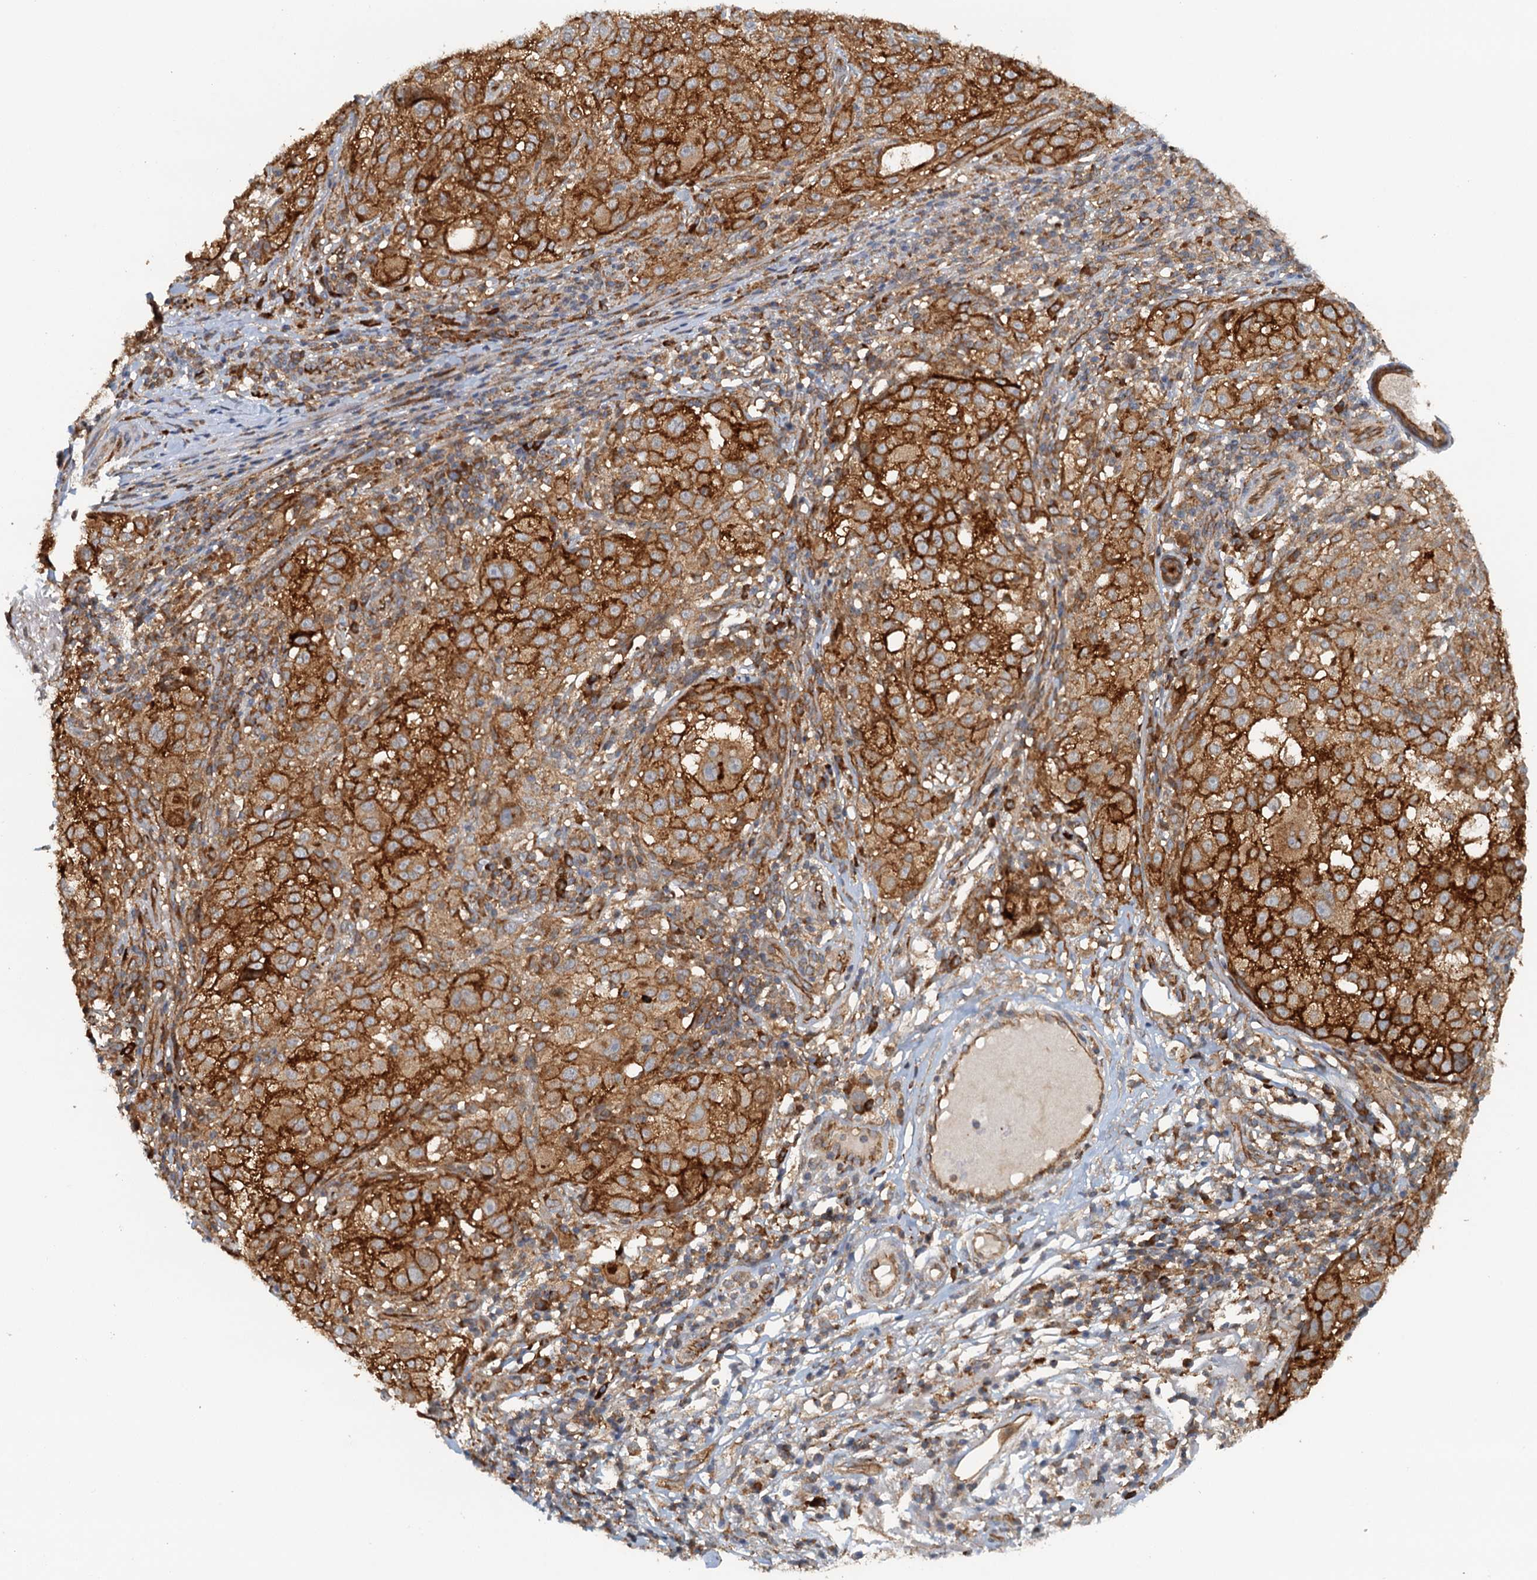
{"staining": {"intensity": "strong", "quantity": ">75%", "location": "cytoplasmic/membranous"}, "tissue": "melanoma", "cell_type": "Tumor cells", "image_type": "cancer", "snomed": [{"axis": "morphology", "description": "Necrosis, NOS"}, {"axis": "morphology", "description": "Malignant melanoma, NOS"}, {"axis": "topography", "description": "Skin"}], "caption": "IHC image of neoplastic tissue: malignant melanoma stained using immunohistochemistry displays high levels of strong protein expression localized specifically in the cytoplasmic/membranous of tumor cells, appearing as a cytoplasmic/membranous brown color.", "gene": "NIPAL3", "patient": {"sex": "female", "age": 87}}